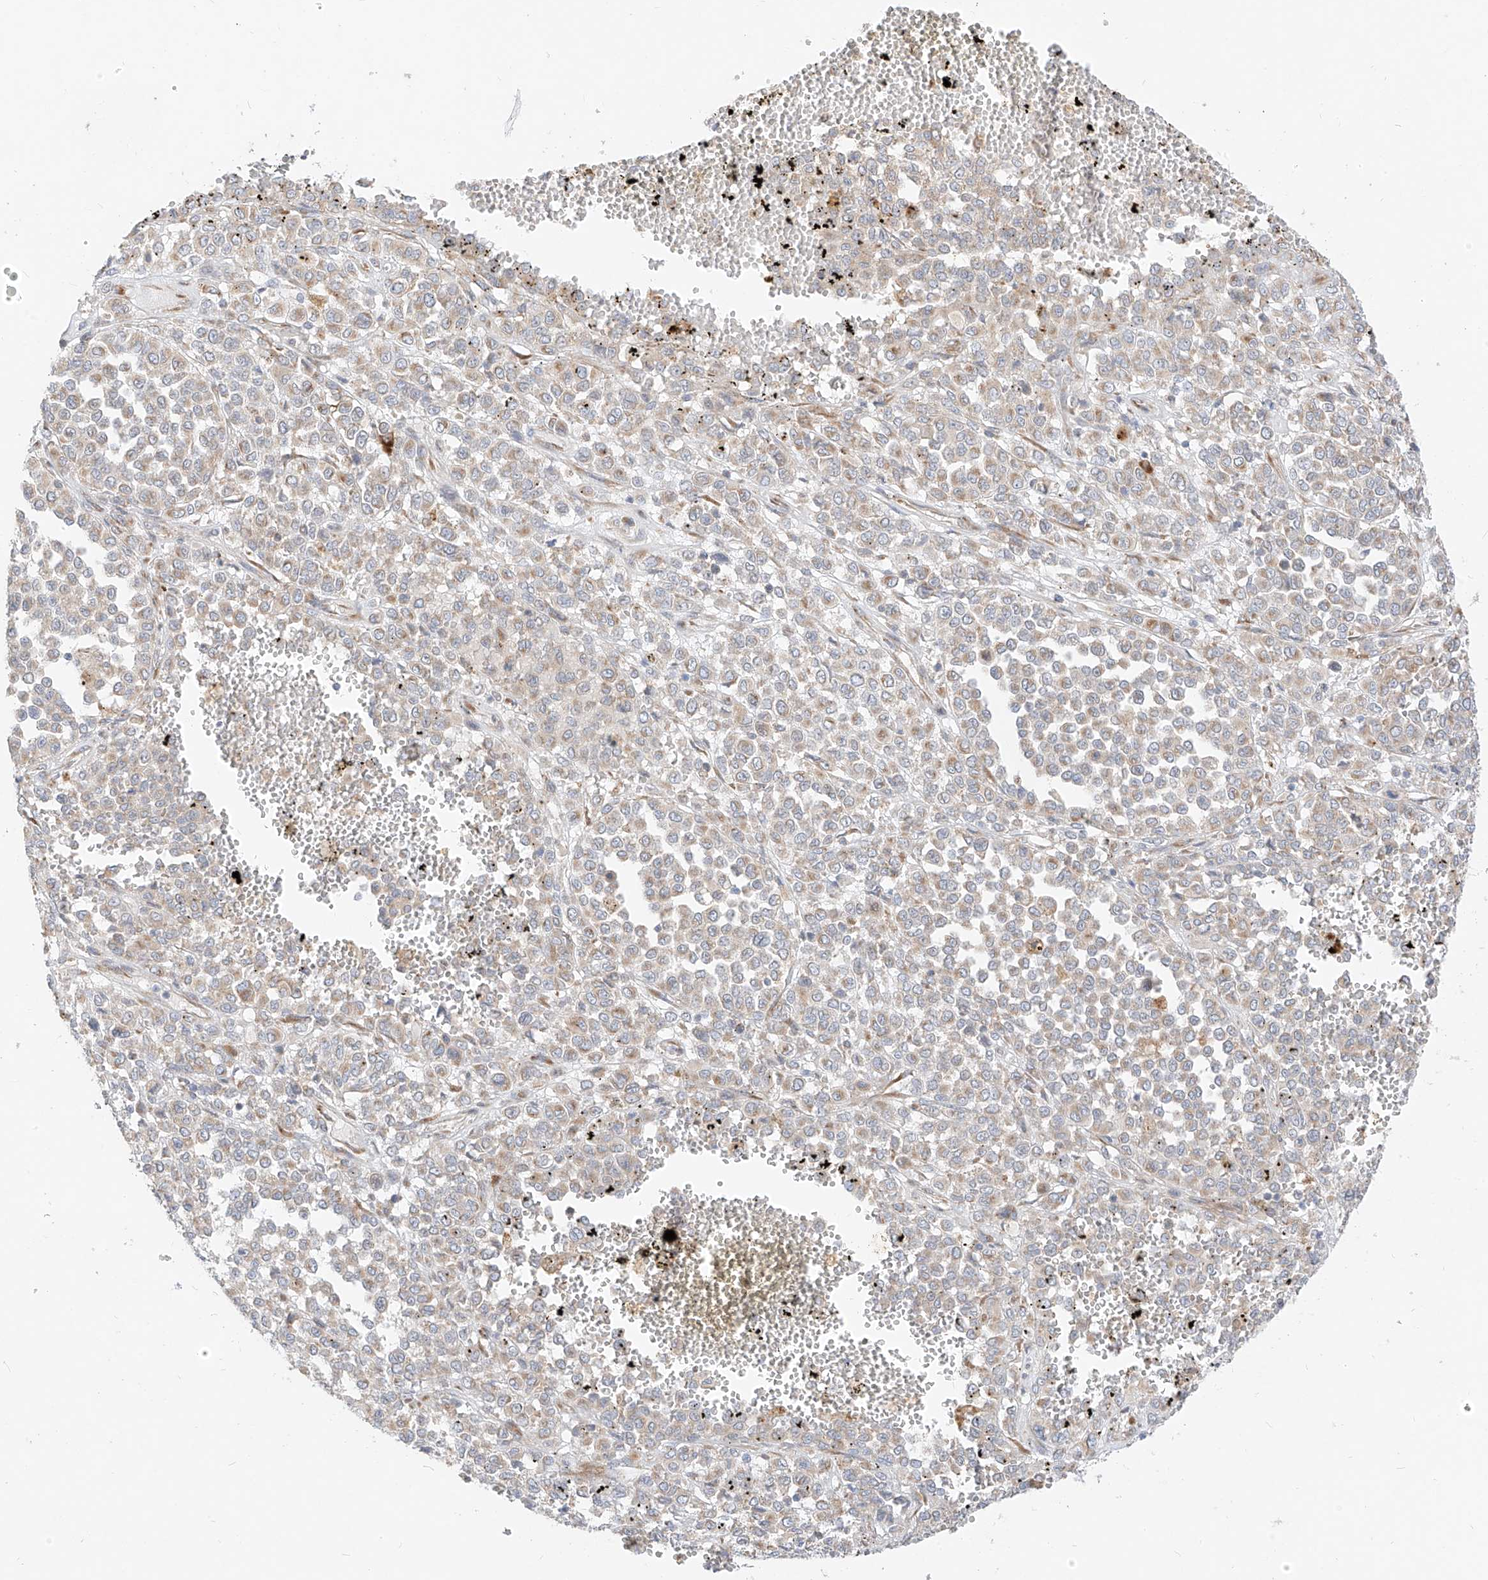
{"staining": {"intensity": "weak", "quantity": "25%-75%", "location": "cytoplasmic/membranous"}, "tissue": "melanoma", "cell_type": "Tumor cells", "image_type": "cancer", "snomed": [{"axis": "morphology", "description": "Malignant melanoma, Metastatic site"}, {"axis": "topography", "description": "Pancreas"}], "caption": "Weak cytoplasmic/membranous expression is present in approximately 25%-75% of tumor cells in melanoma. (DAB IHC with brightfield microscopy, high magnification).", "gene": "STT3A", "patient": {"sex": "female", "age": 30}}